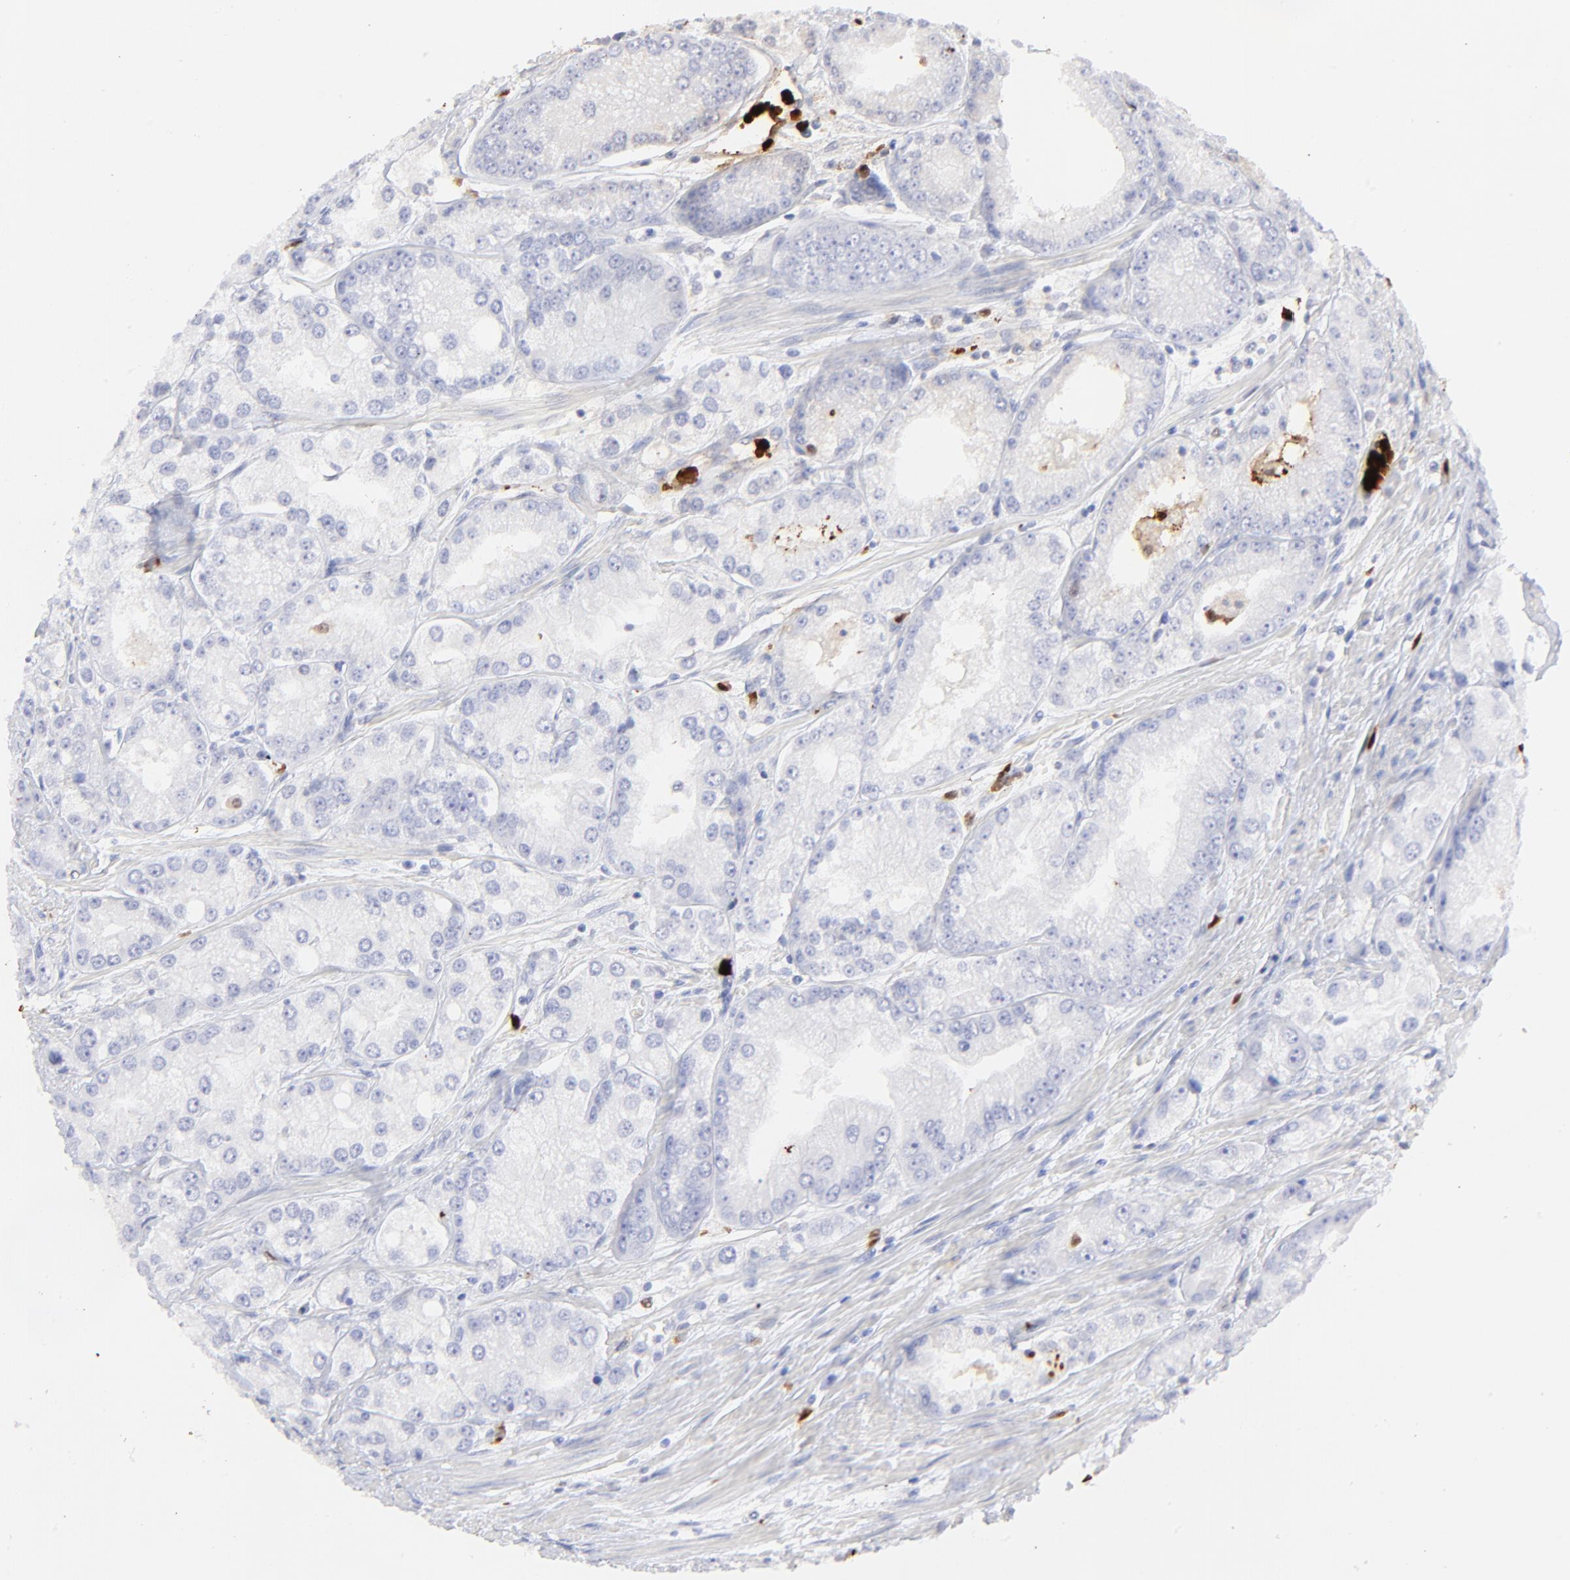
{"staining": {"intensity": "negative", "quantity": "none", "location": "none"}, "tissue": "prostate cancer", "cell_type": "Tumor cells", "image_type": "cancer", "snomed": [{"axis": "morphology", "description": "Adenocarcinoma, Medium grade"}, {"axis": "topography", "description": "Prostate"}], "caption": "Prostate adenocarcinoma (medium-grade) was stained to show a protein in brown. There is no significant positivity in tumor cells.", "gene": "S100A12", "patient": {"sex": "male", "age": 72}}